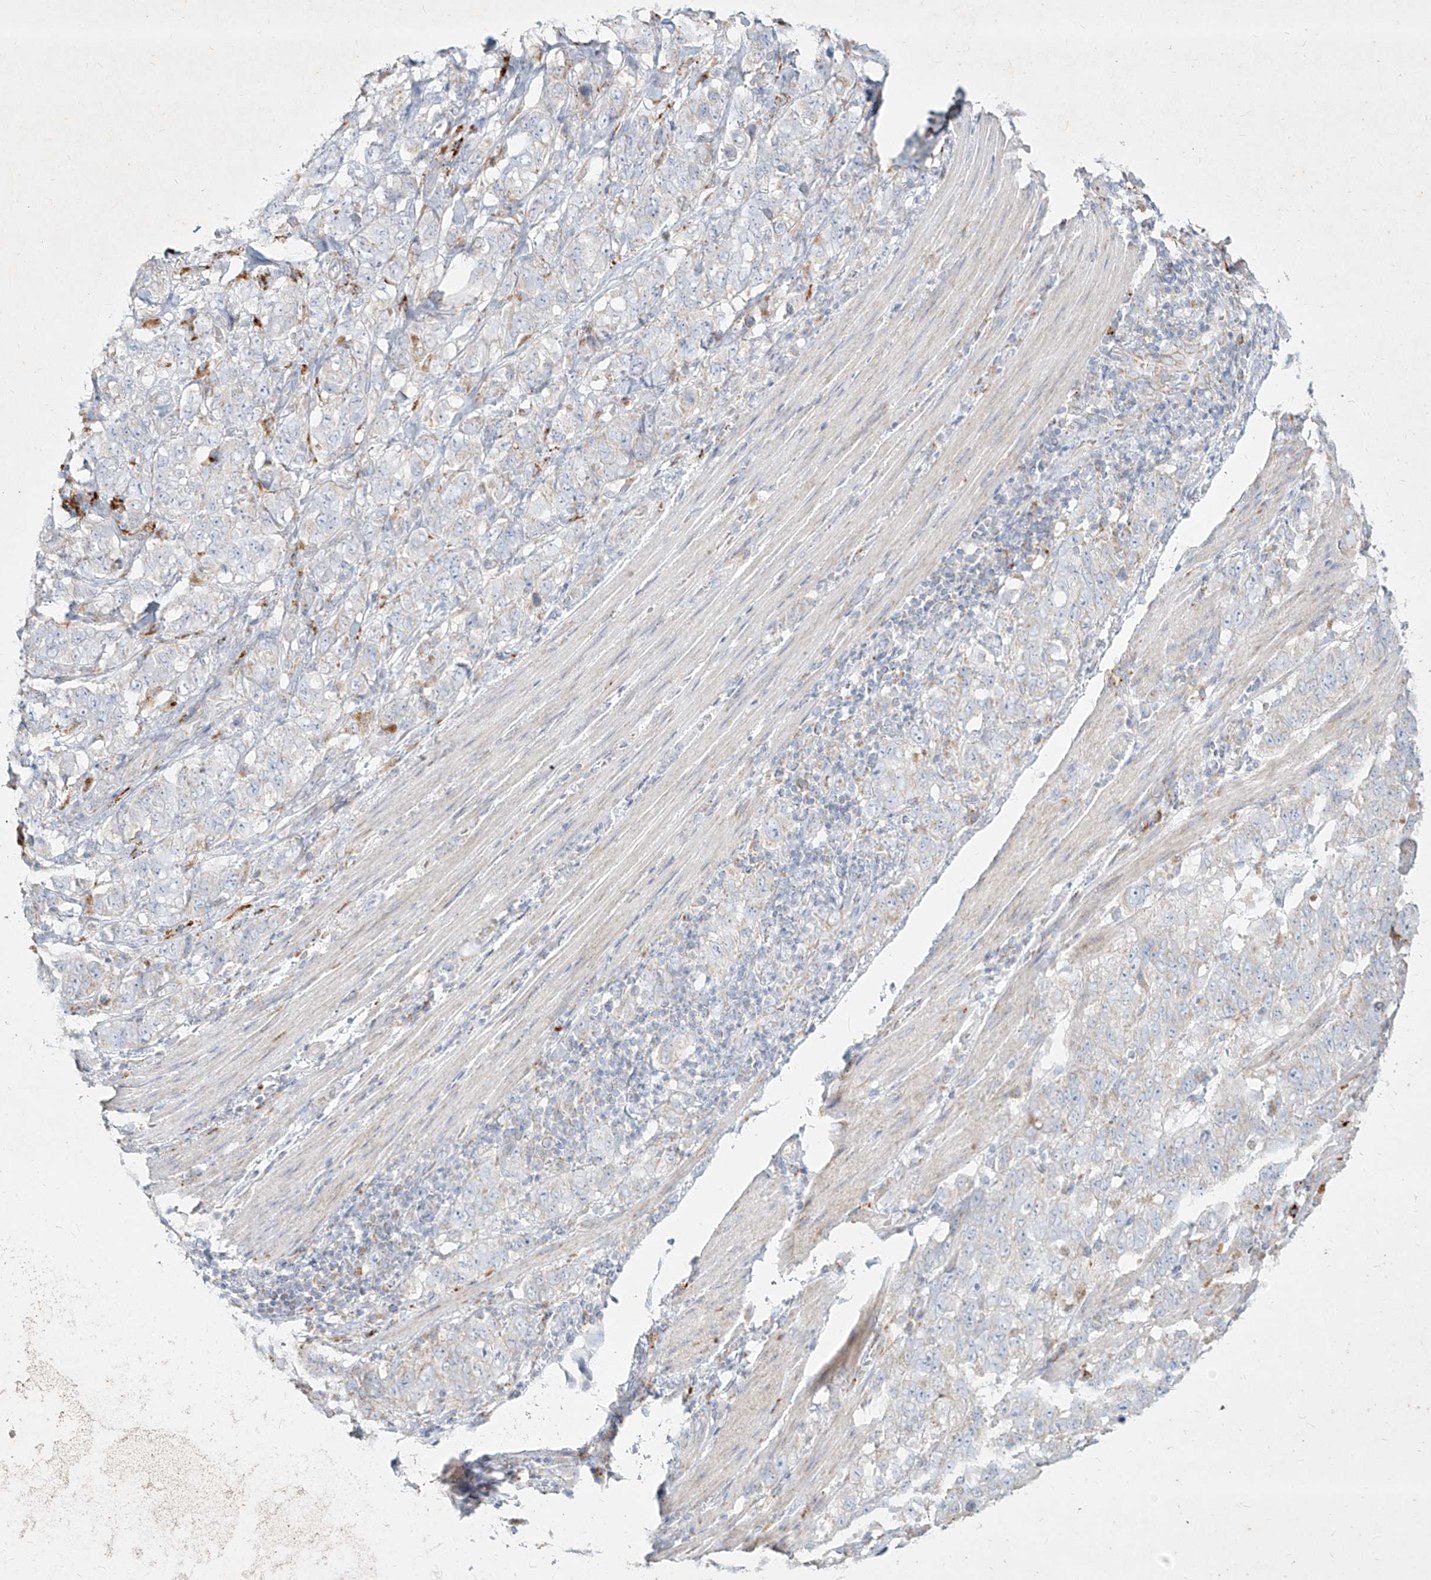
{"staining": {"intensity": "negative", "quantity": "none", "location": "none"}, "tissue": "stomach cancer", "cell_type": "Tumor cells", "image_type": "cancer", "snomed": [{"axis": "morphology", "description": "Adenocarcinoma, NOS"}, {"axis": "topography", "description": "Stomach"}], "caption": "IHC photomicrograph of neoplastic tissue: stomach adenocarcinoma stained with DAB demonstrates no significant protein positivity in tumor cells. (Brightfield microscopy of DAB (3,3'-diaminobenzidine) immunohistochemistry (IHC) at high magnification).", "gene": "MTX2", "patient": {"sex": "male", "age": 48}}